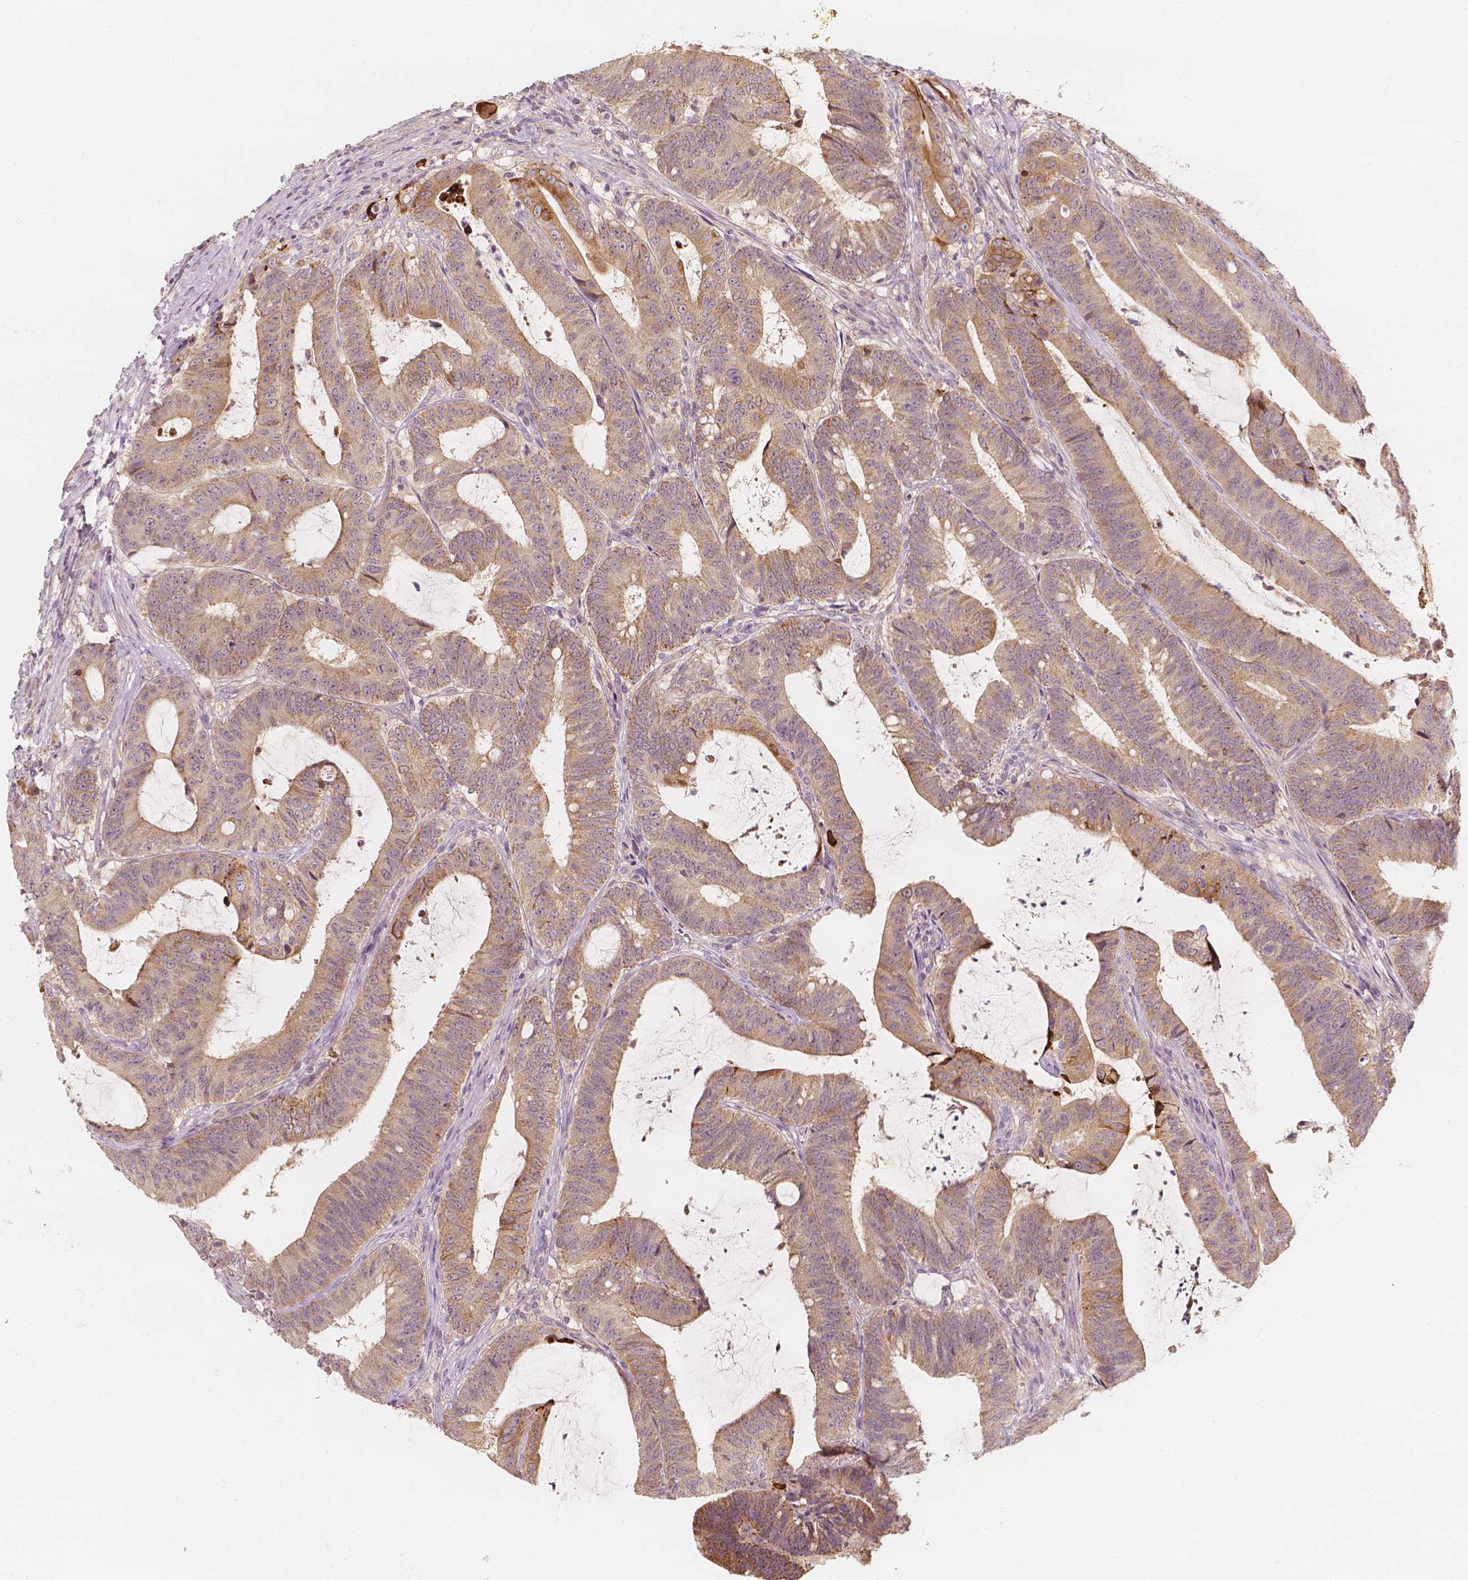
{"staining": {"intensity": "weak", "quantity": "25%-75%", "location": "cytoplasmic/membranous"}, "tissue": "colorectal cancer", "cell_type": "Tumor cells", "image_type": "cancer", "snomed": [{"axis": "morphology", "description": "Adenocarcinoma, NOS"}, {"axis": "topography", "description": "Colon"}], "caption": "A high-resolution histopathology image shows immunohistochemistry (IHC) staining of adenocarcinoma (colorectal), which reveals weak cytoplasmic/membranous staining in approximately 25%-75% of tumor cells.", "gene": "SHPK", "patient": {"sex": "female", "age": 43}}